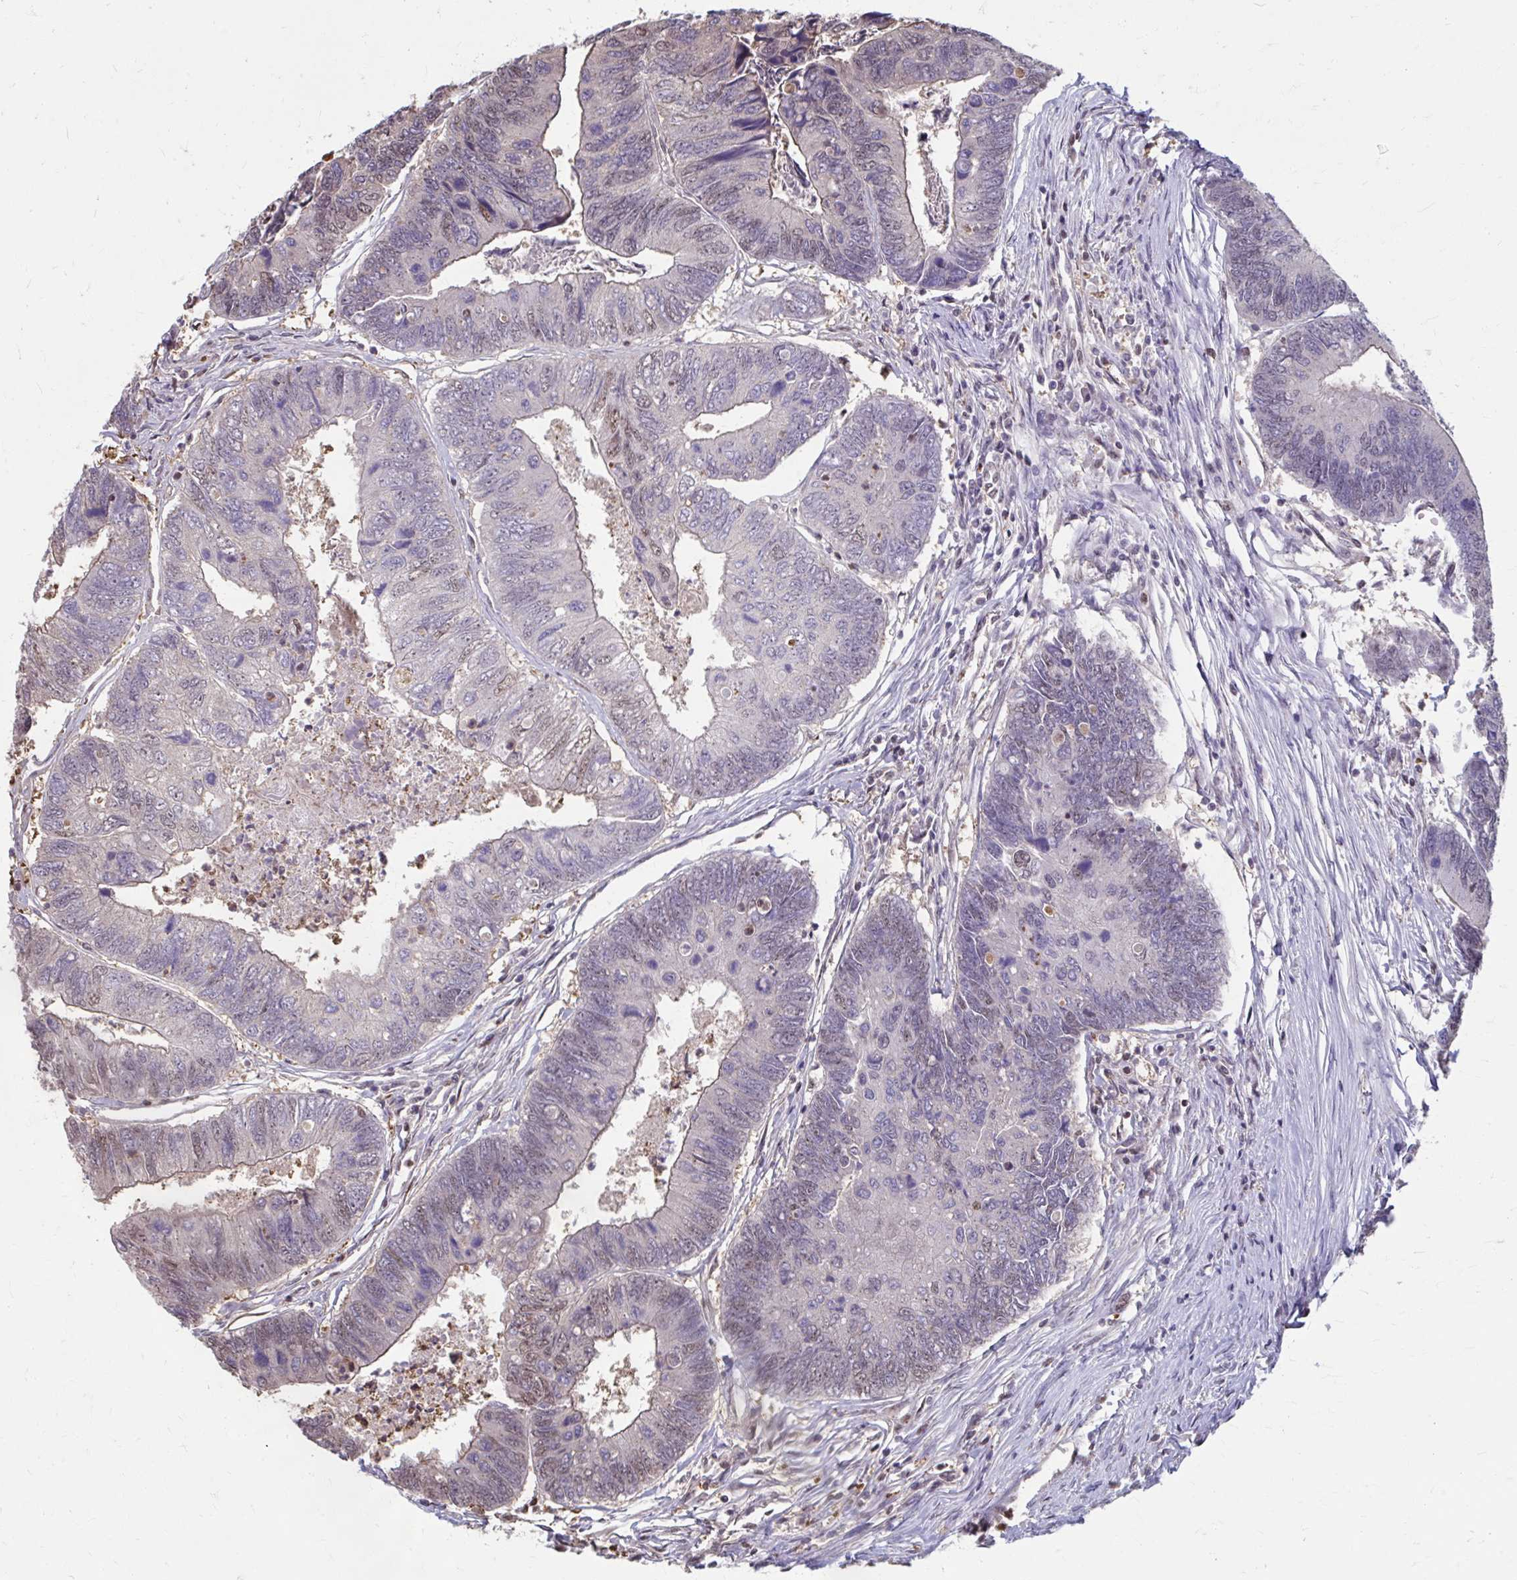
{"staining": {"intensity": "moderate", "quantity": "<25%", "location": "nuclear"}, "tissue": "colorectal cancer", "cell_type": "Tumor cells", "image_type": "cancer", "snomed": [{"axis": "morphology", "description": "Adenocarcinoma, NOS"}, {"axis": "topography", "description": "Colon"}], "caption": "Protein positivity by immunohistochemistry exhibits moderate nuclear staining in about <25% of tumor cells in colorectal cancer. (DAB (3,3'-diaminobenzidine) IHC, brown staining for protein, blue staining for nuclei).", "gene": "ING4", "patient": {"sex": "female", "age": 67}}